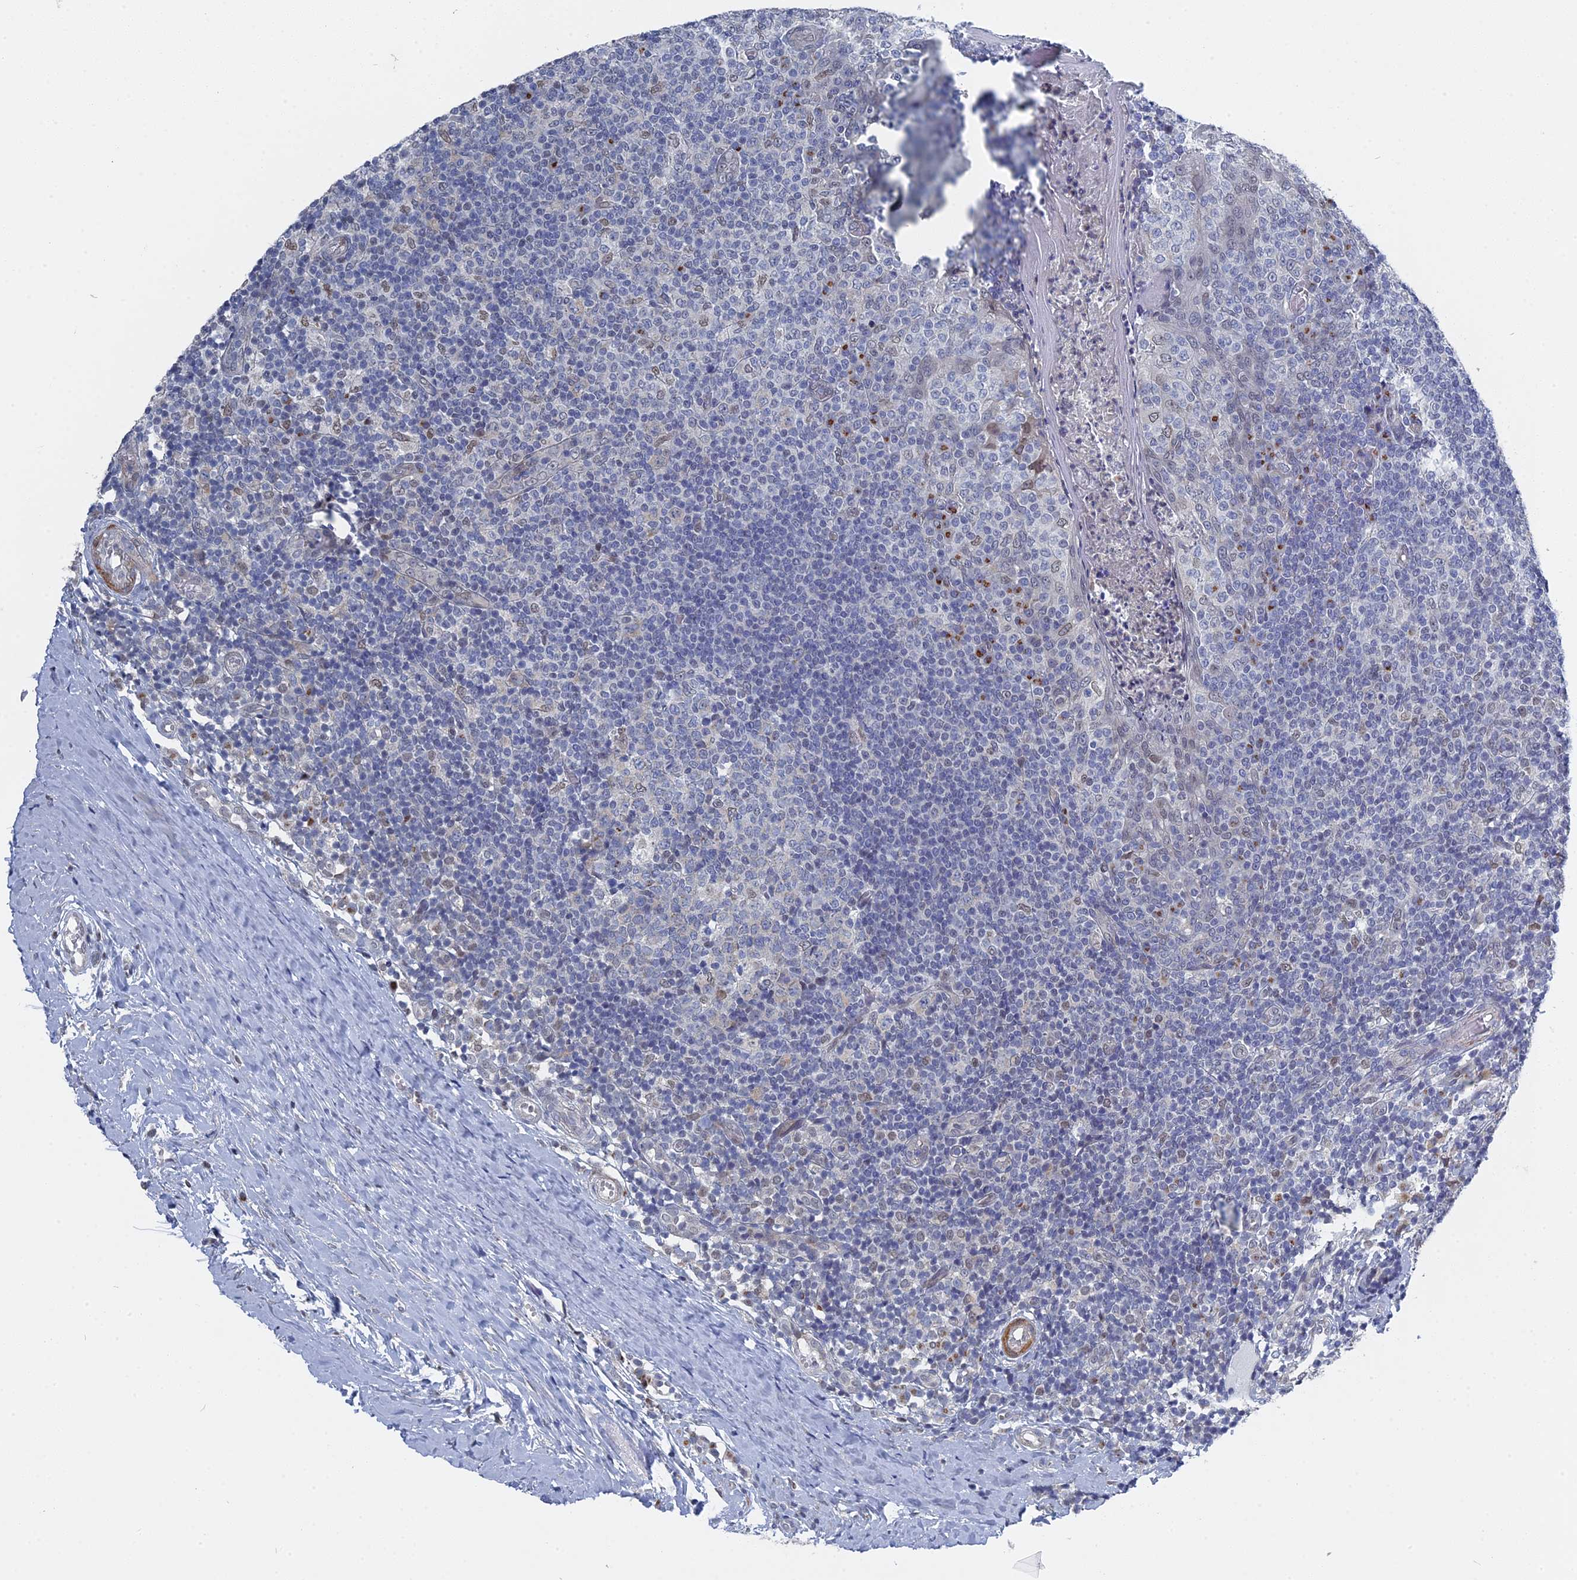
{"staining": {"intensity": "negative", "quantity": "none", "location": "none"}, "tissue": "tonsil", "cell_type": "Germinal center cells", "image_type": "normal", "snomed": [{"axis": "morphology", "description": "Normal tissue, NOS"}, {"axis": "topography", "description": "Tonsil"}], "caption": "Histopathology image shows no protein staining in germinal center cells of unremarkable tonsil. (Stains: DAB (3,3'-diaminobenzidine) immunohistochemistry with hematoxylin counter stain, Microscopy: brightfield microscopy at high magnification).", "gene": "MTRF1", "patient": {"sex": "female", "age": 19}}